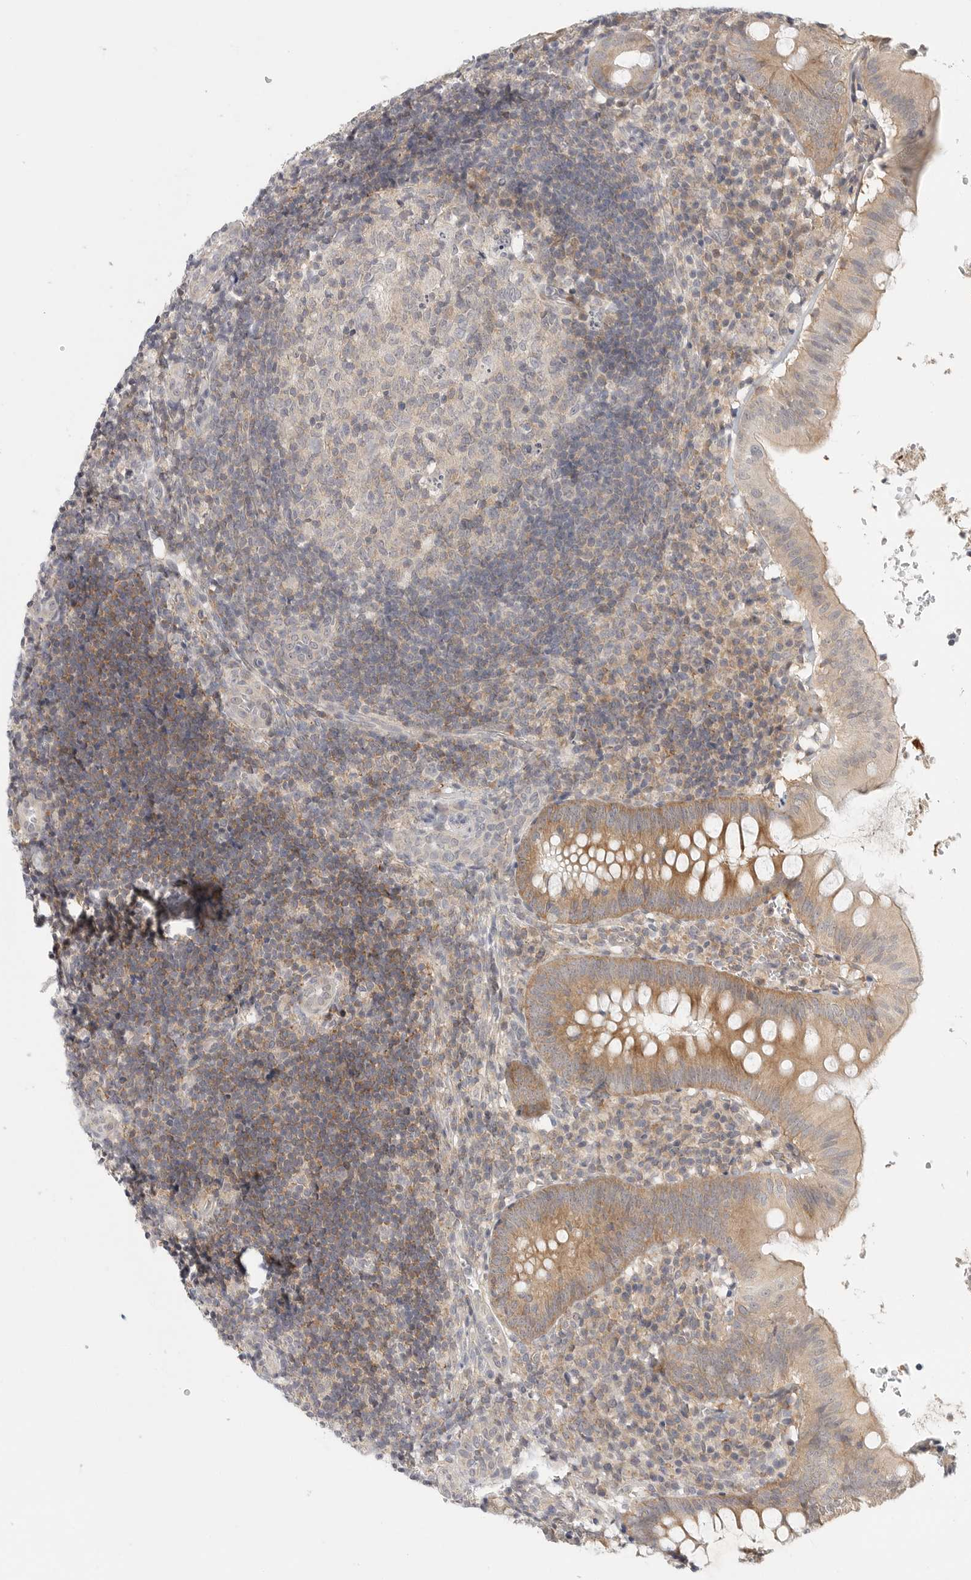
{"staining": {"intensity": "moderate", "quantity": ">75%", "location": "cytoplasmic/membranous"}, "tissue": "appendix", "cell_type": "Glandular cells", "image_type": "normal", "snomed": [{"axis": "morphology", "description": "Normal tissue, NOS"}, {"axis": "topography", "description": "Appendix"}], "caption": "A medium amount of moderate cytoplasmic/membranous positivity is identified in approximately >75% of glandular cells in normal appendix.", "gene": "HDAC6", "patient": {"sex": "male", "age": 8}}